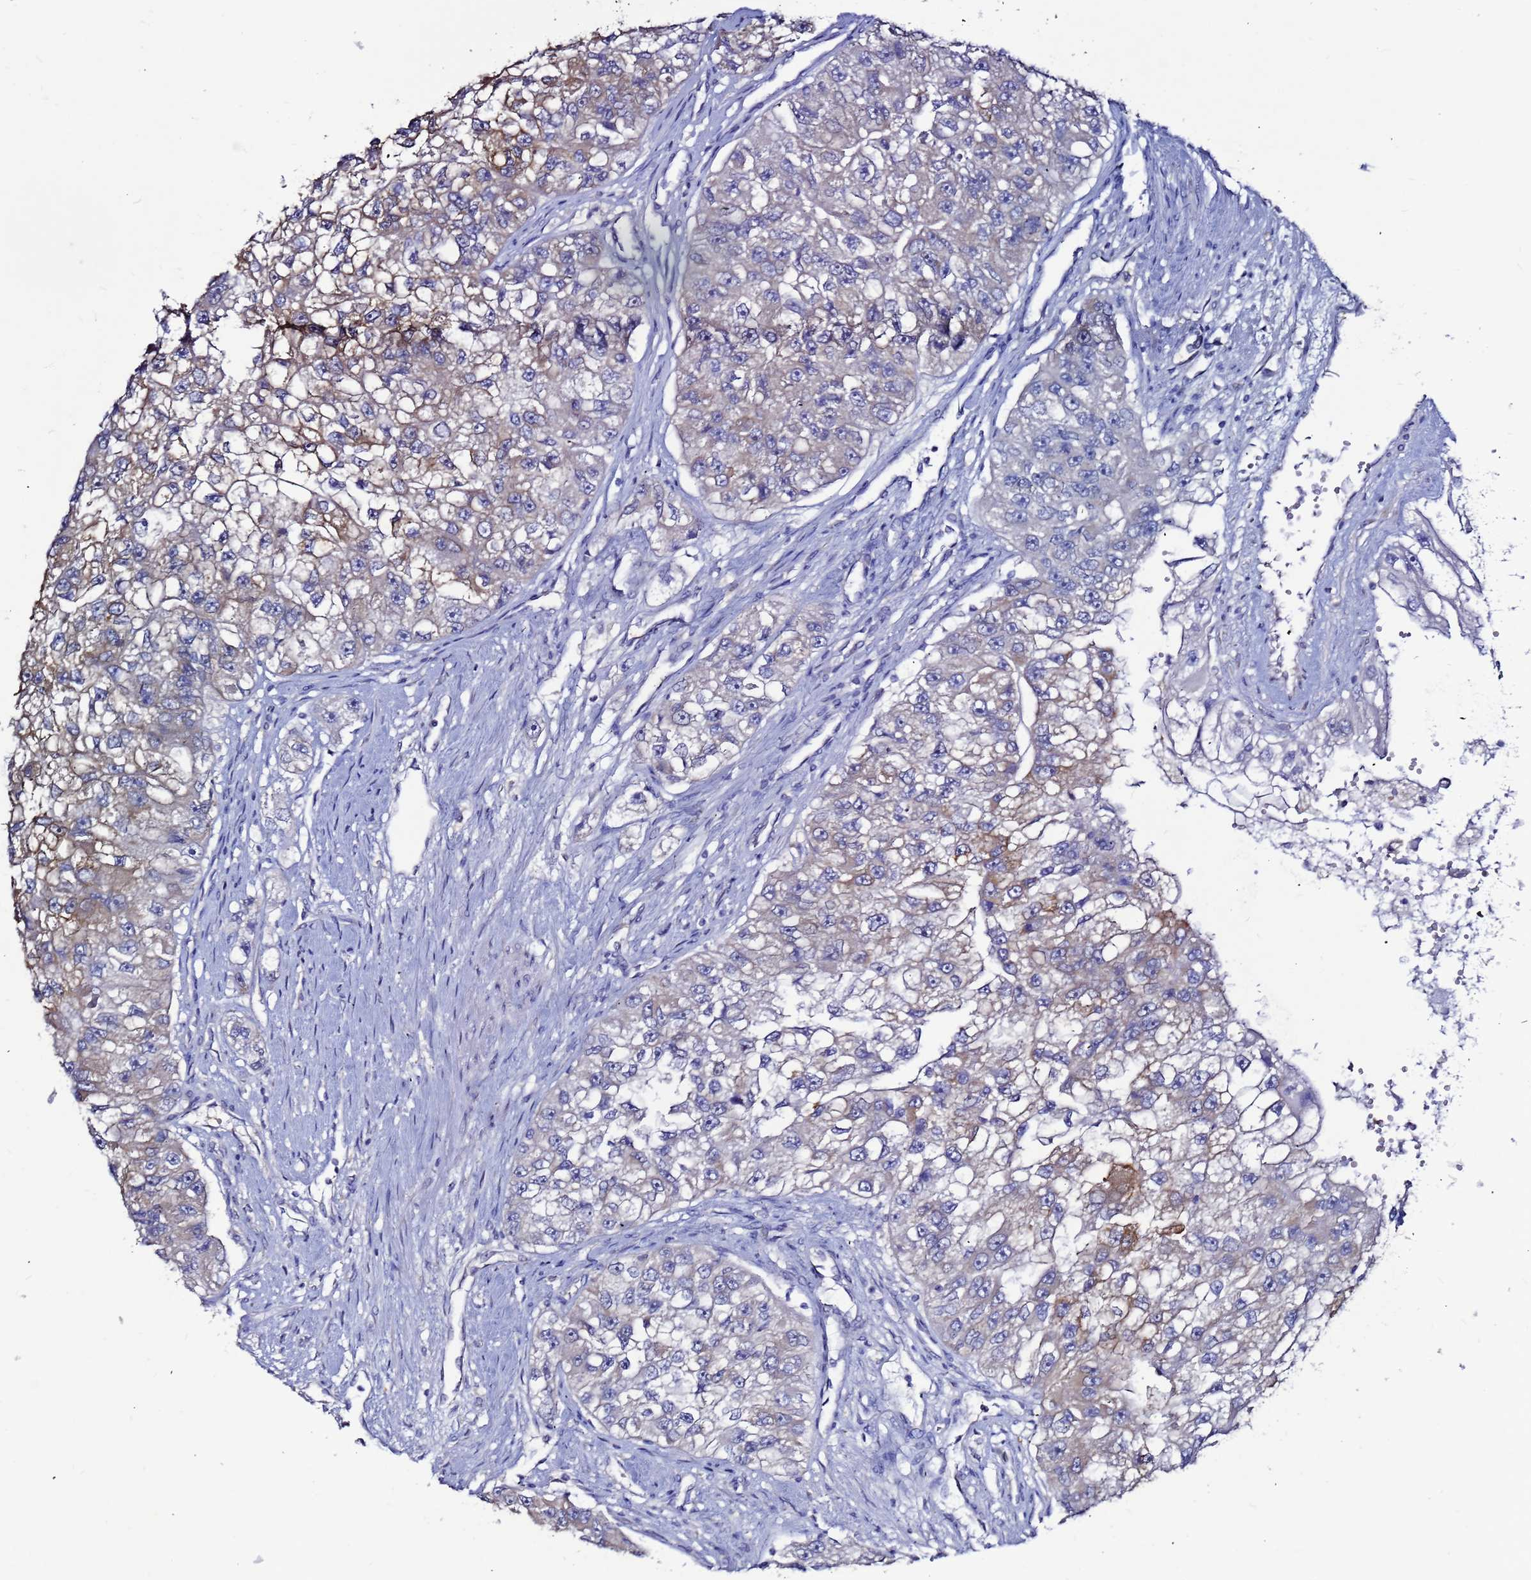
{"staining": {"intensity": "moderate", "quantity": "<25%", "location": "cytoplasmic/membranous"}, "tissue": "renal cancer", "cell_type": "Tumor cells", "image_type": "cancer", "snomed": [{"axis": "morphology", "description": "Adenocarcinoma, NOS"}, {"axis": "topography", "description": "Kidney"}], "caption": "Tumor cells demonstrate low levels of moderate cytoplasmic/membranous expression in about <25% of cells in renal cancer.", "gene": "SLC44A3", "patient": {"sex": "male", "age": 63}}